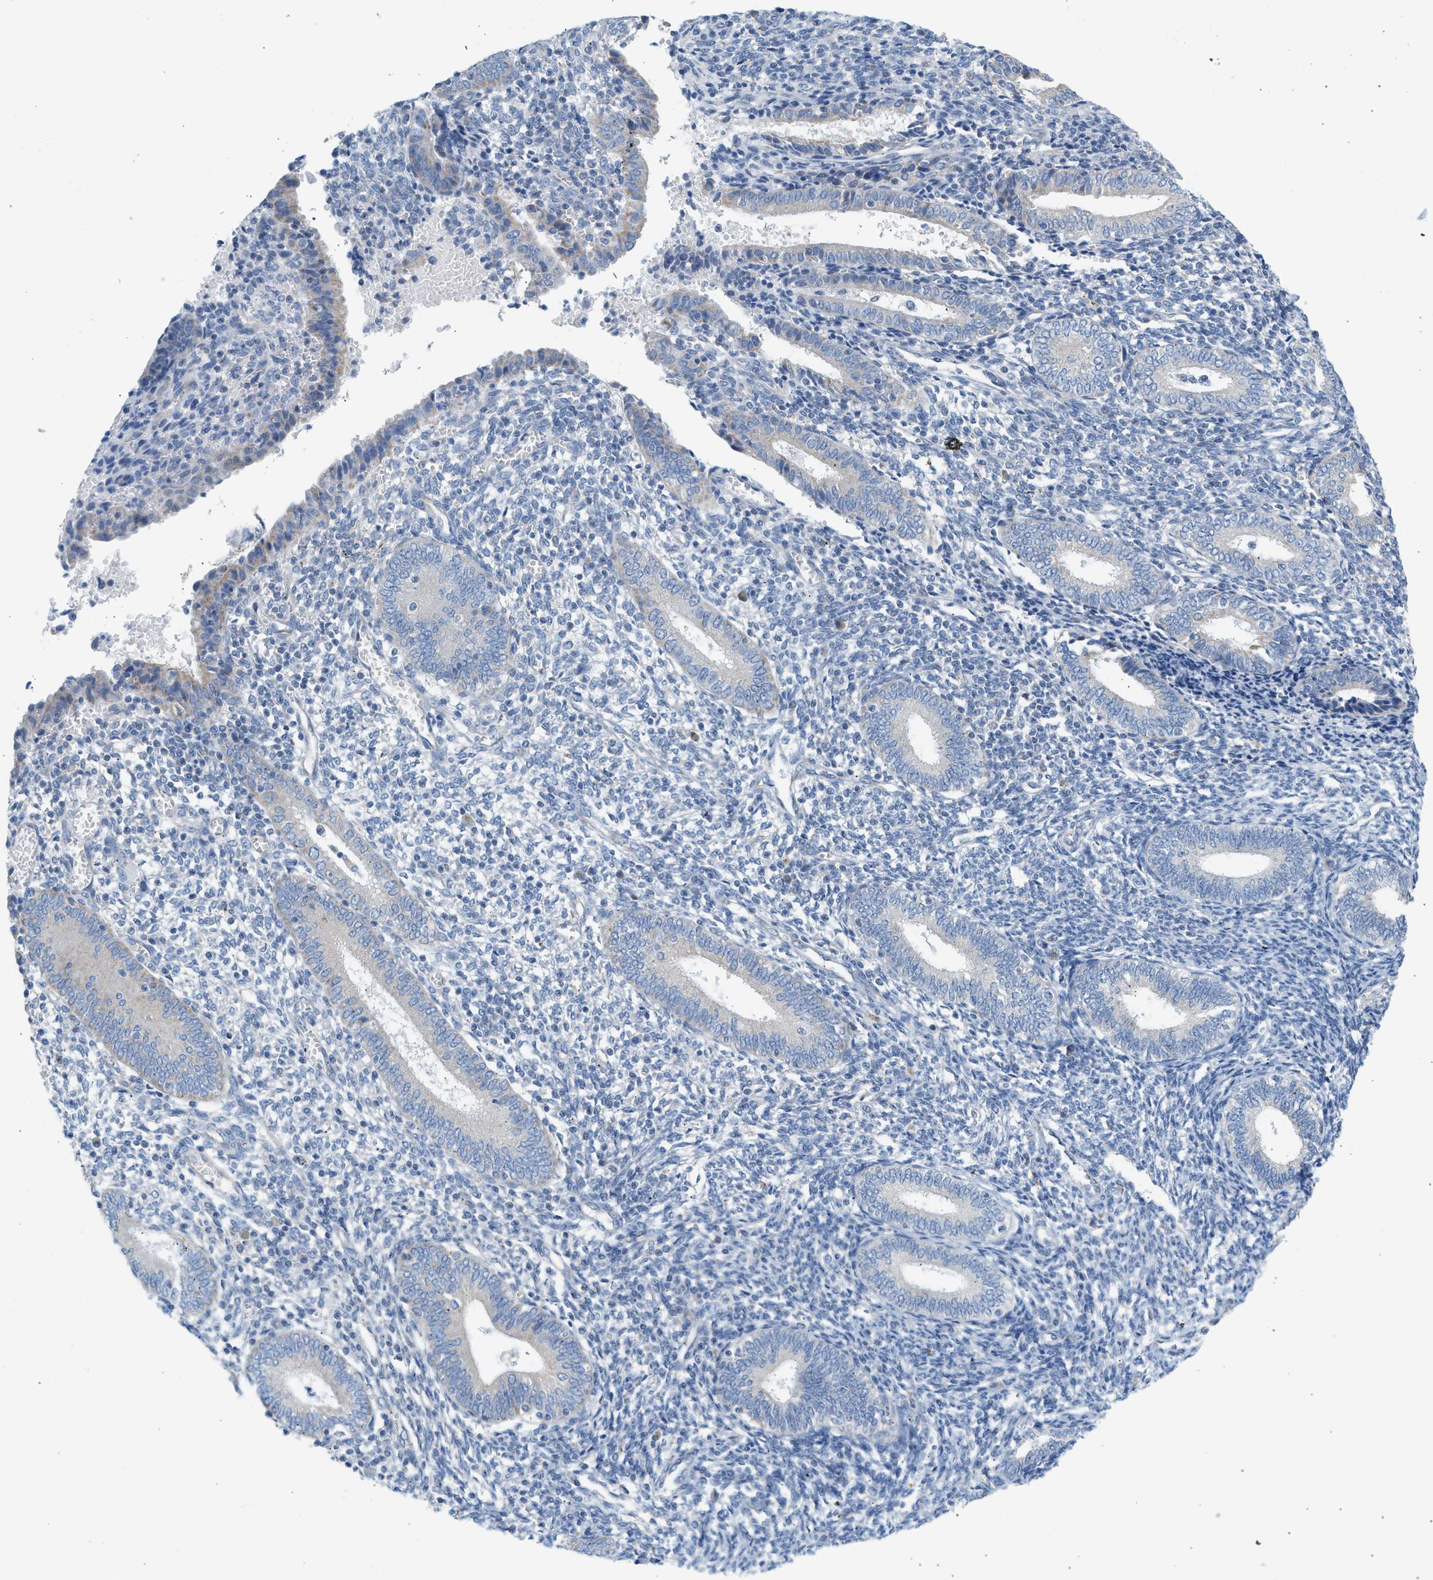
{"staining": {"intensity": "negative", "quantity": "none", "location": "none"}, "tissue": "endometrium", "cell_type": "Cells in endometrial stroma", "image_type": "normal", "snomed": [{"axis": "morphology", "description": "Normal tissue, NOS"}, {"axis": "topography", "description": "Endometrium"}], "caption": "This is an immunohistochemistry histopathology image of benign human endometrium. There is no staining in cells in endometrial stroma.", "gene": "NDUFS8", "patient": {"sex": "female", "age": 41}}